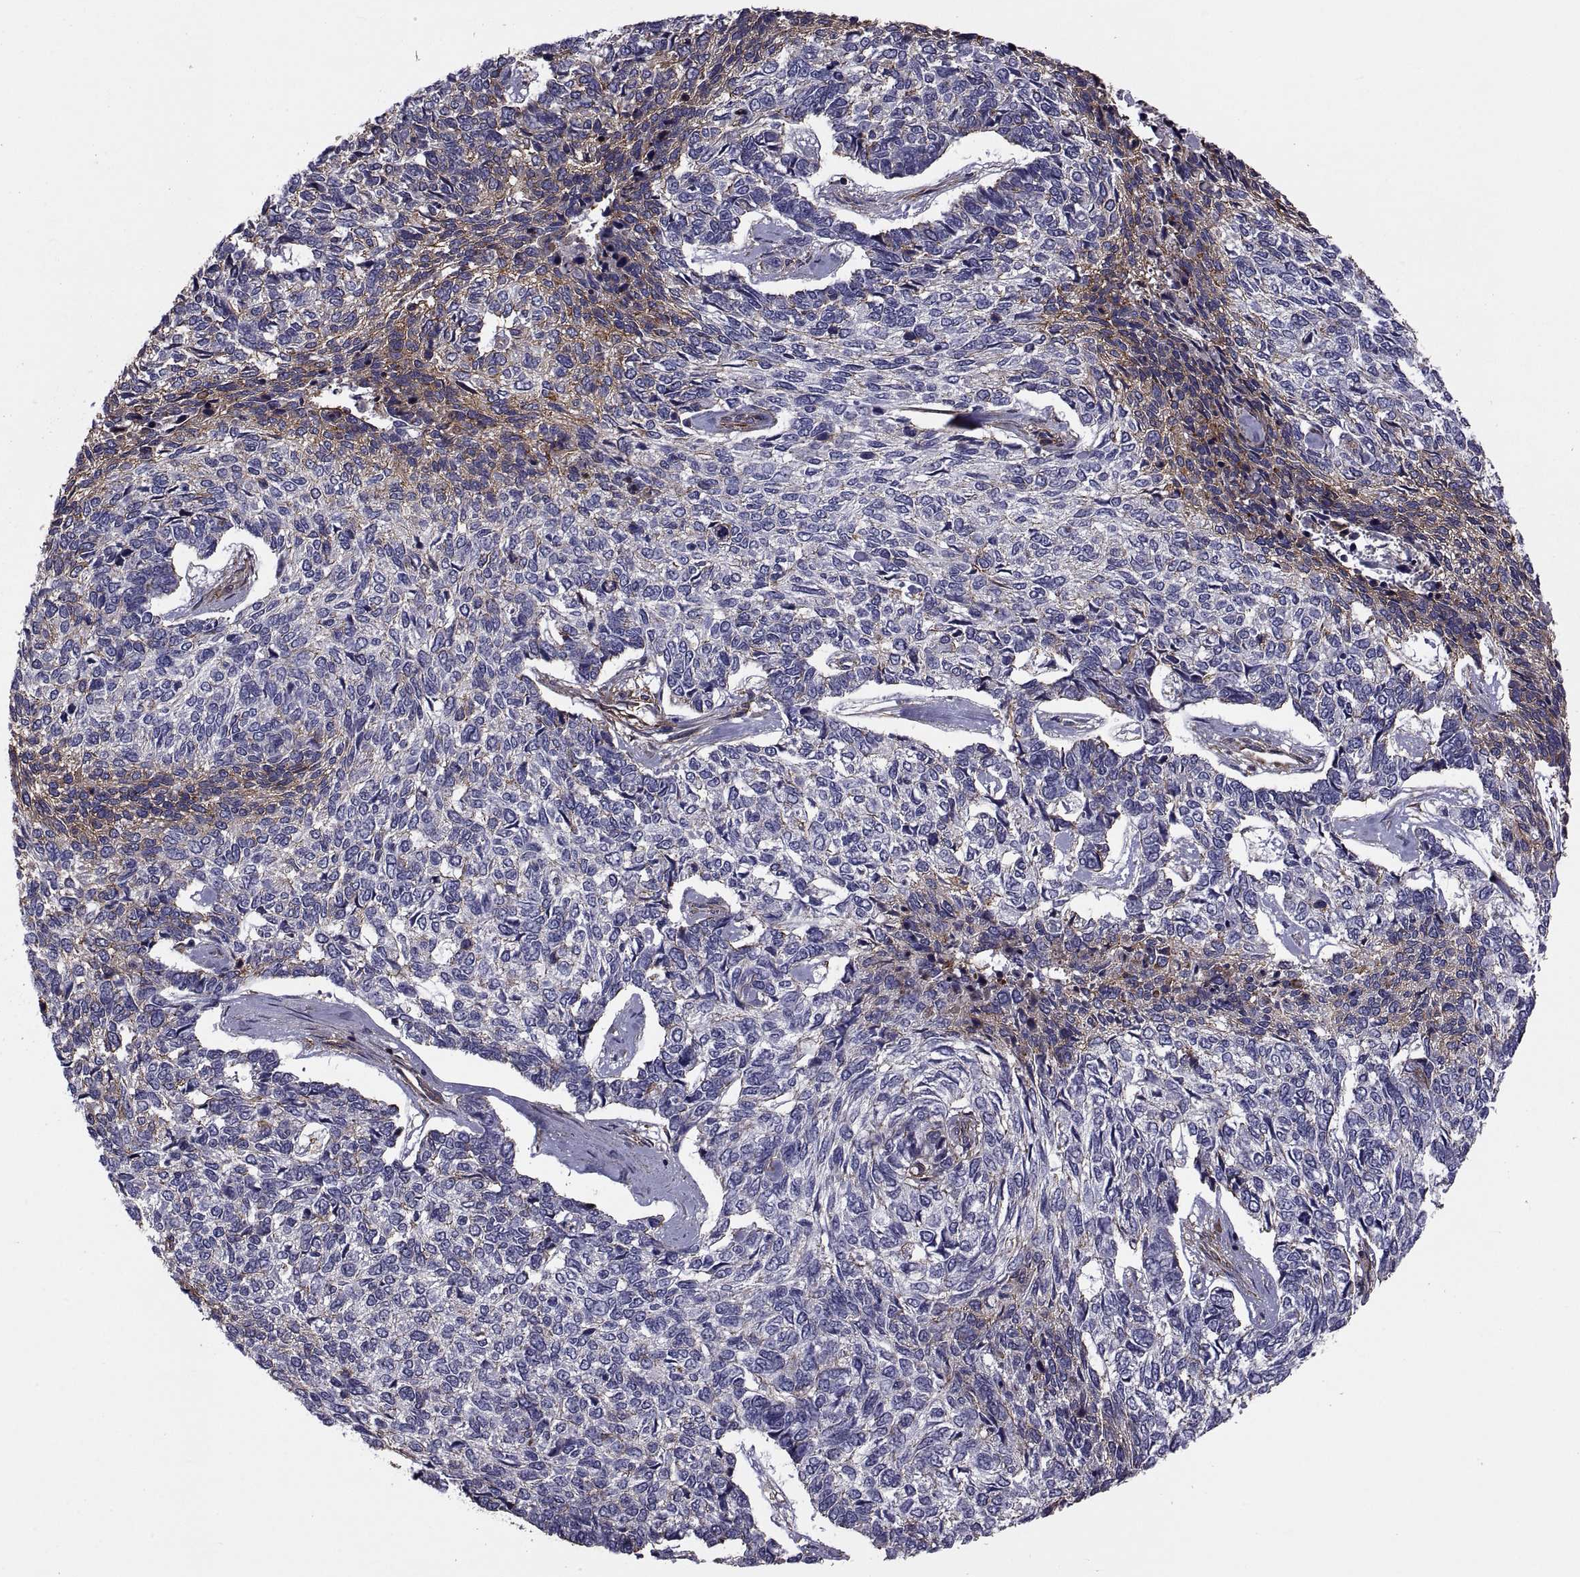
{"staining": {"intensity": "negative", "quantity": "none", "location": "none"}, "tissue": "skin cancer", "cell_type": "Tumor cells", "image_type": "cancer", "snomed": [{"axis": "morphology", "description": "Basal cell carcinoma"}, {"axis": "topography", "description": "Skin"}], "caption": "A micrograph of skin basal cell carcinoma stained for a protein displays no brown staining in tumor cells. (Stains: DAB IHC with hematoxylin counter stain, Microscopy: brightfield microscopy at high magnification).", "gene": "MYH9", "patient": {"sex": "female", "age": 65}}